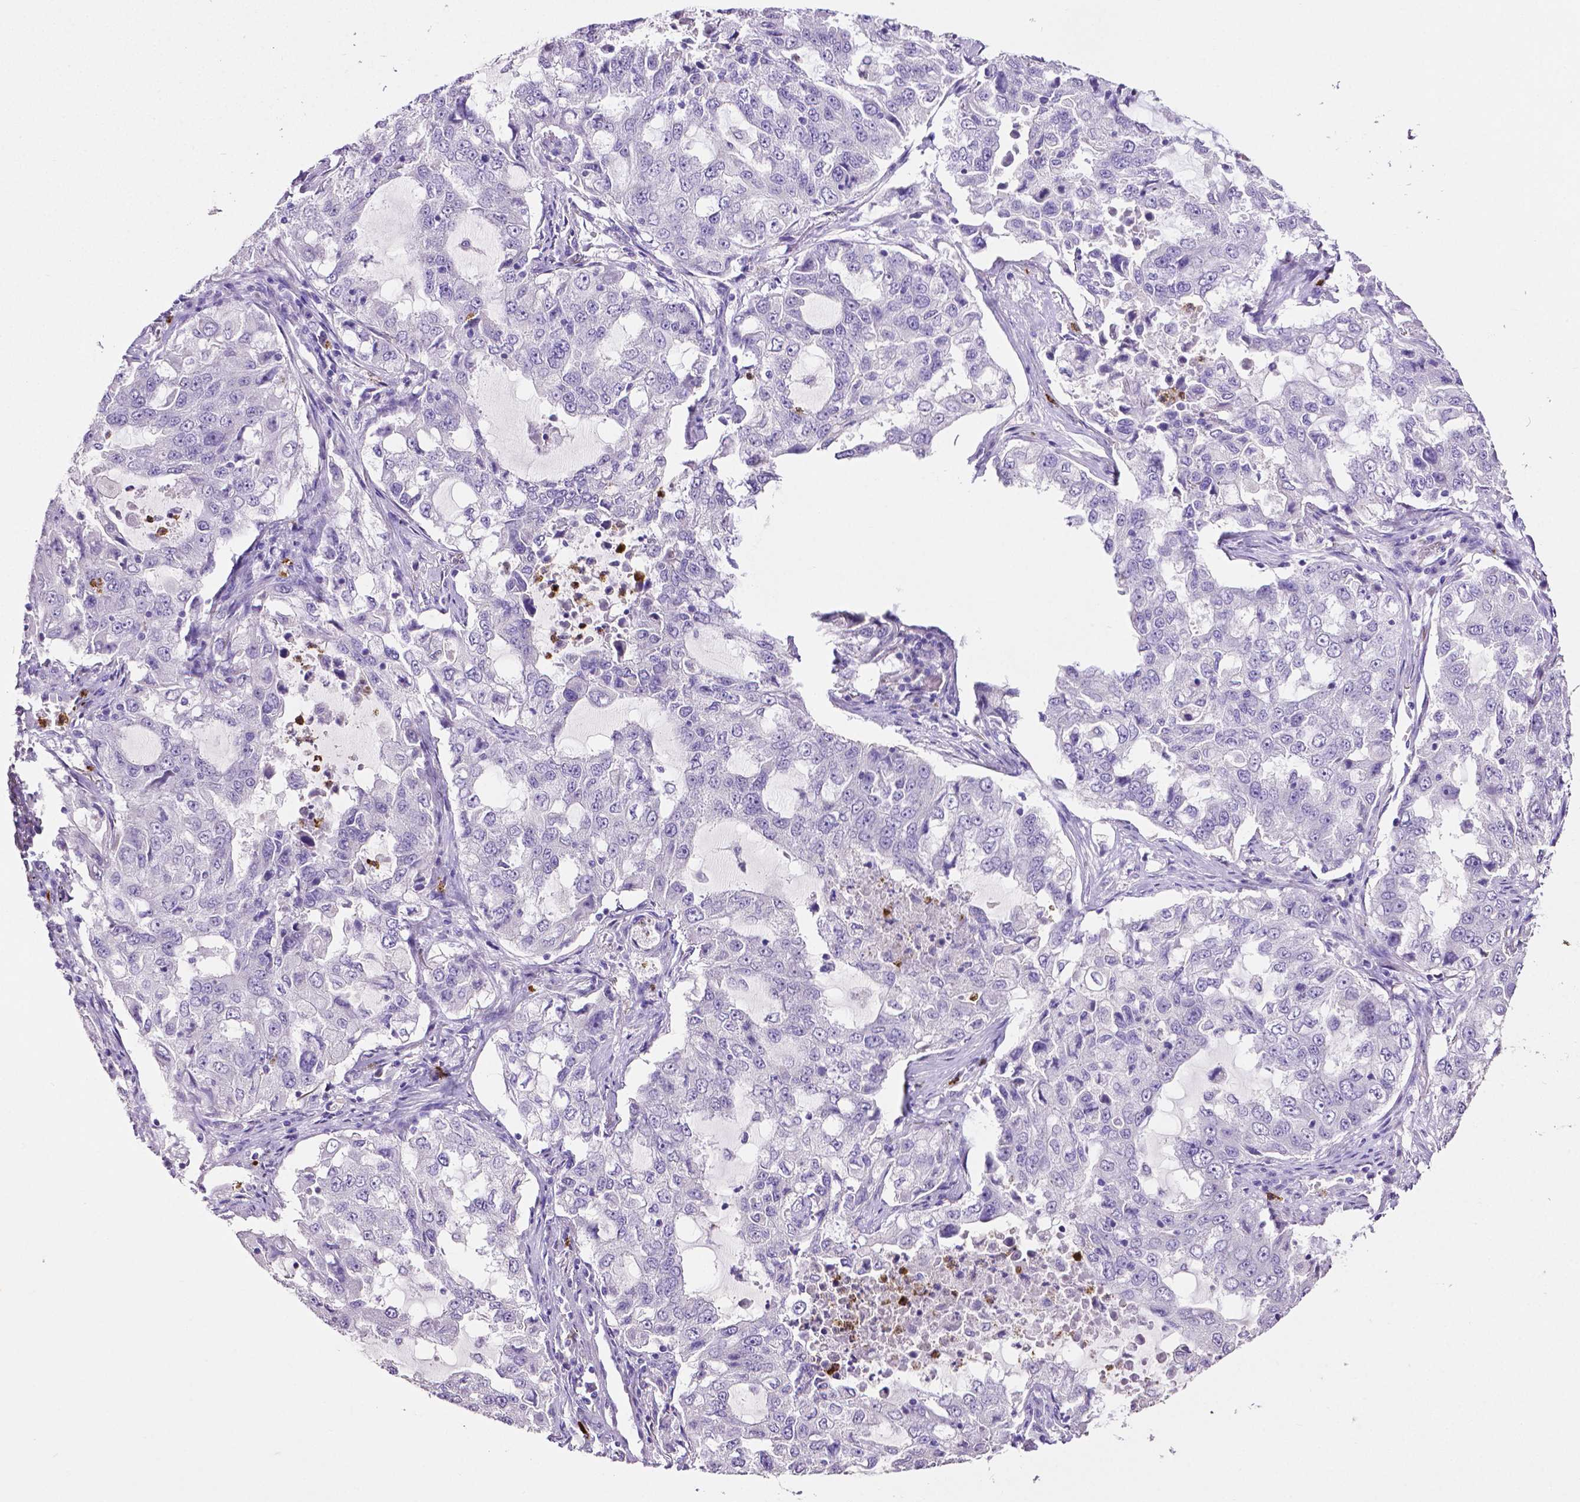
{"staining": {"intensity": "negative", "quantity": "none", "location": "none"}, "tissue": "lung cancer", "cell_type": "Tumor cells", "image_type": "cancer", "snomed": [{"axis": "morphology", "description": "Adenocarcinoma, NOS"}, {"axis": "topography", "description": "Lung"}], "caption": "High power microscopy histopathology image of an immunohistochemistry image of lung cancer (adenocarcinoma), revealing no significant staining in tumor cells.", "gene": "MMP9", "patient": {"sex": "female", "age": 61}}